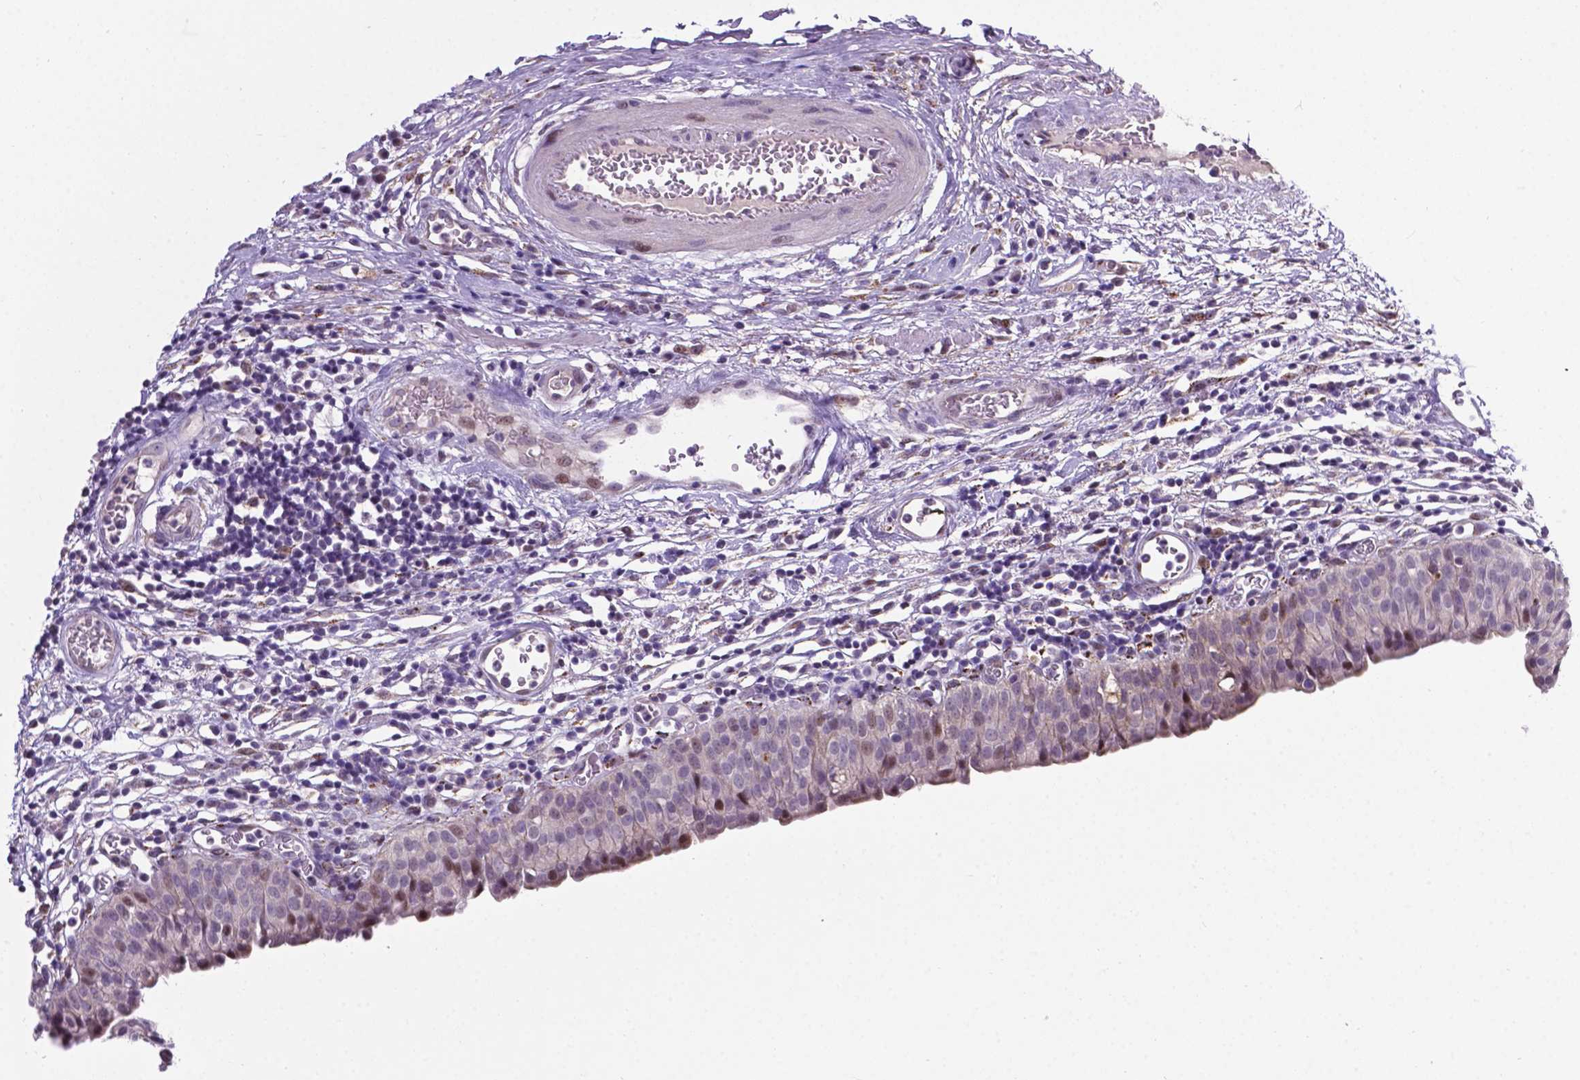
{"staining": {"intensity": "weak", "quantity": "<25%", "location": "nuclear"}, "tissue": "urinary bladder", "cell_type": "Urothelial cells", "image_type": "normal", "snomed": [{"axis": "morphology", "description": "Normal tissue, NOS"}, {"axis": "morphology", "description": "Inflammation, NOS"}, {"axis": "topography", "description": "Urinary bladder"}], "caption": "This image is of unremarkable urinary bladder stained with IHC to label a protein in brown with the nuclei are counter-stained blue. There is no positivity in urothelial cells.", "gene": "SMAD2", "patient": {"sex": "male", "age": 57}}